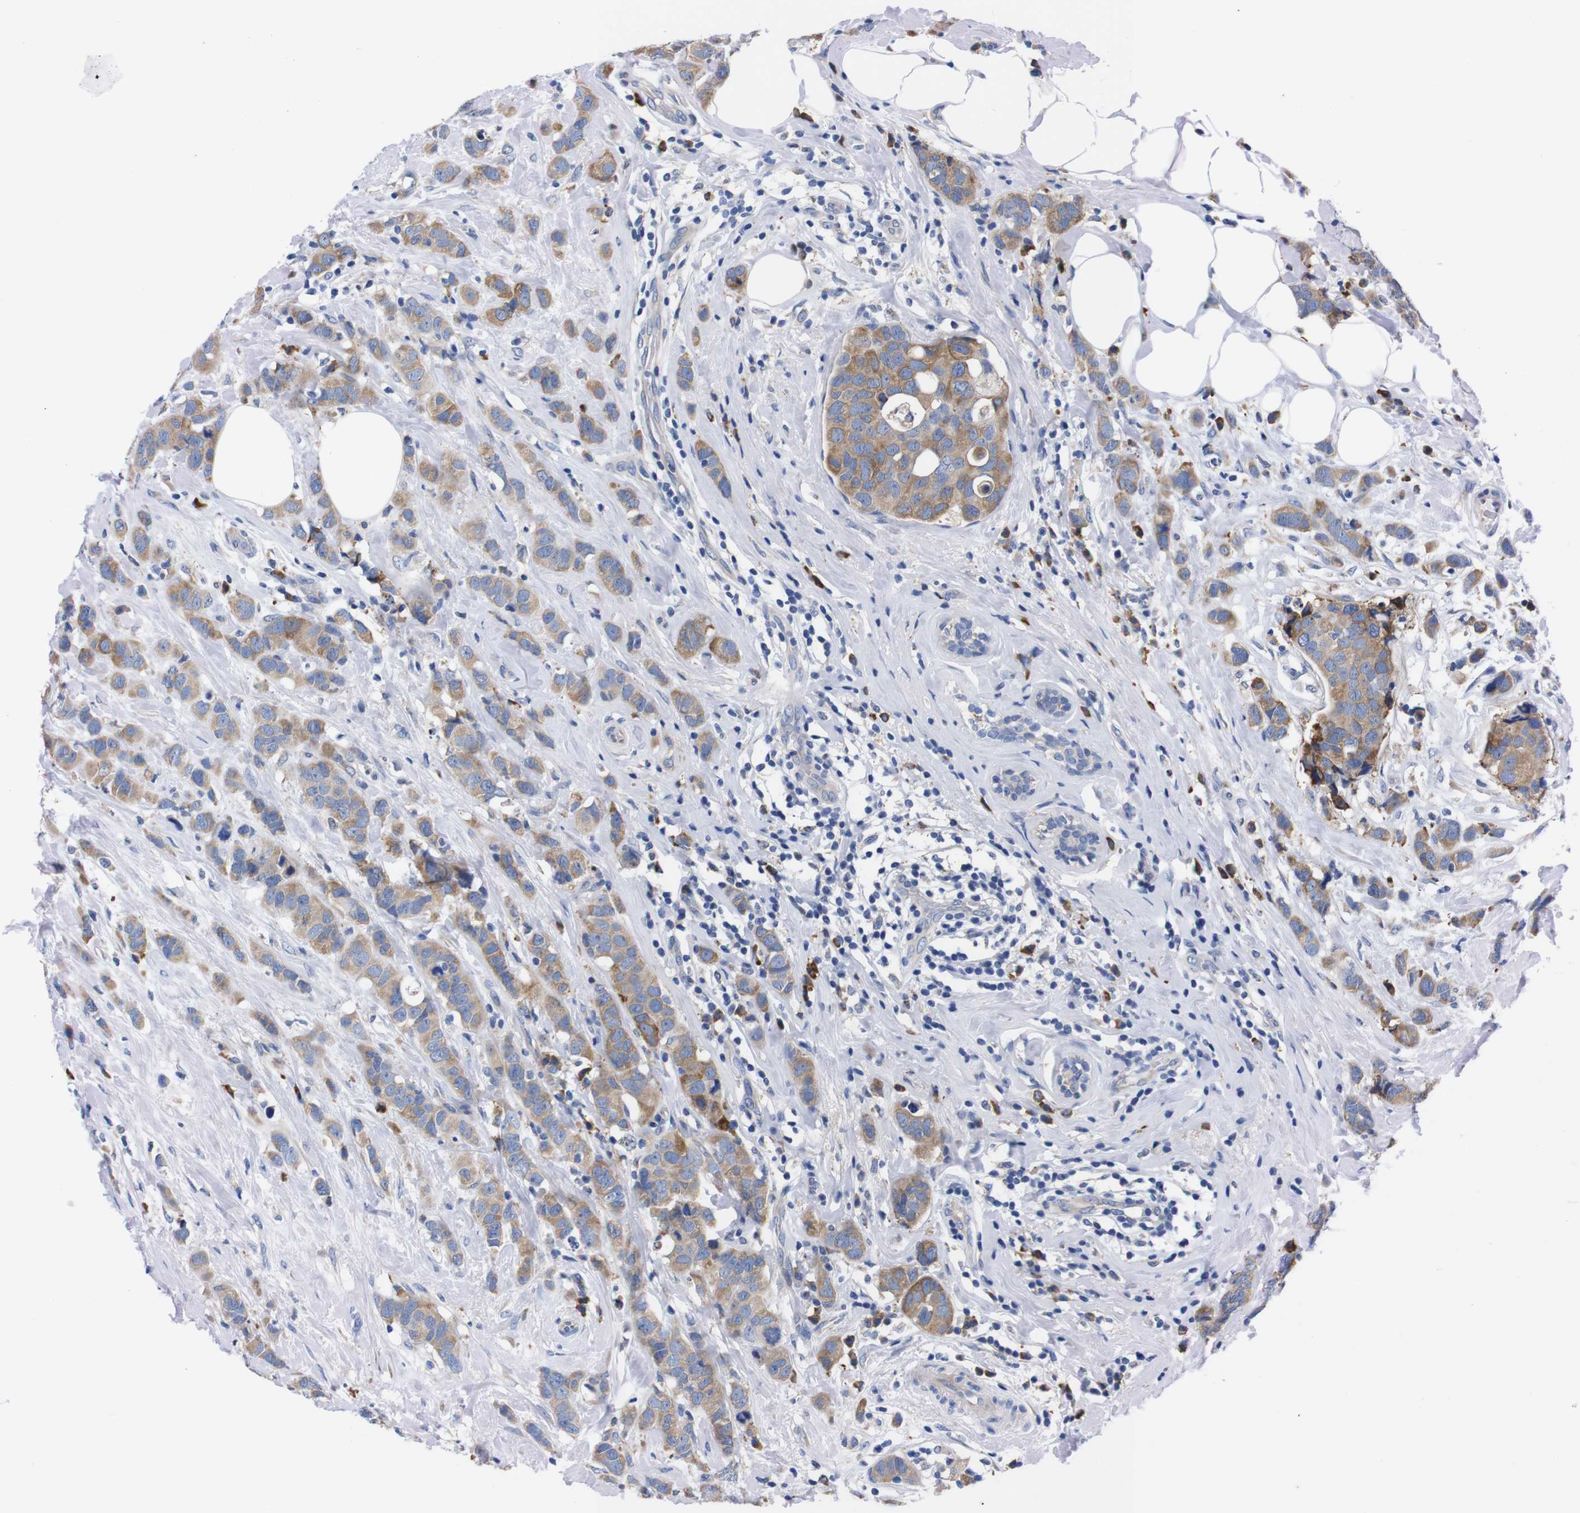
{"staining": {"intensity": "moderate", "quantity": ">75%", "location": "cytoplasmic/membranous"}, "tissue": "breast cancer", "cell_type": "Tumor cells", "image_type": "cancer", "snomed": [{"axis": "morphology", "description": "Normal tissue, NOS"}, {"axis": "morphology", "description": "Duct carcinoma"}, {"axis": "topography", "description": "Breast"}], "caption": "Immunohistochemical staining of human breast cancer displays moderate cytoplasmic/membranous protein expression in approximately >75% of tumor cells. The staining was performed using DAB to visualize the protein expression in brown, while the nuclei were stained in blue with hematoxylin (Magnification: 20x).", "gene": "NEBL", "patient": {"sex": "female", "age": 50}}